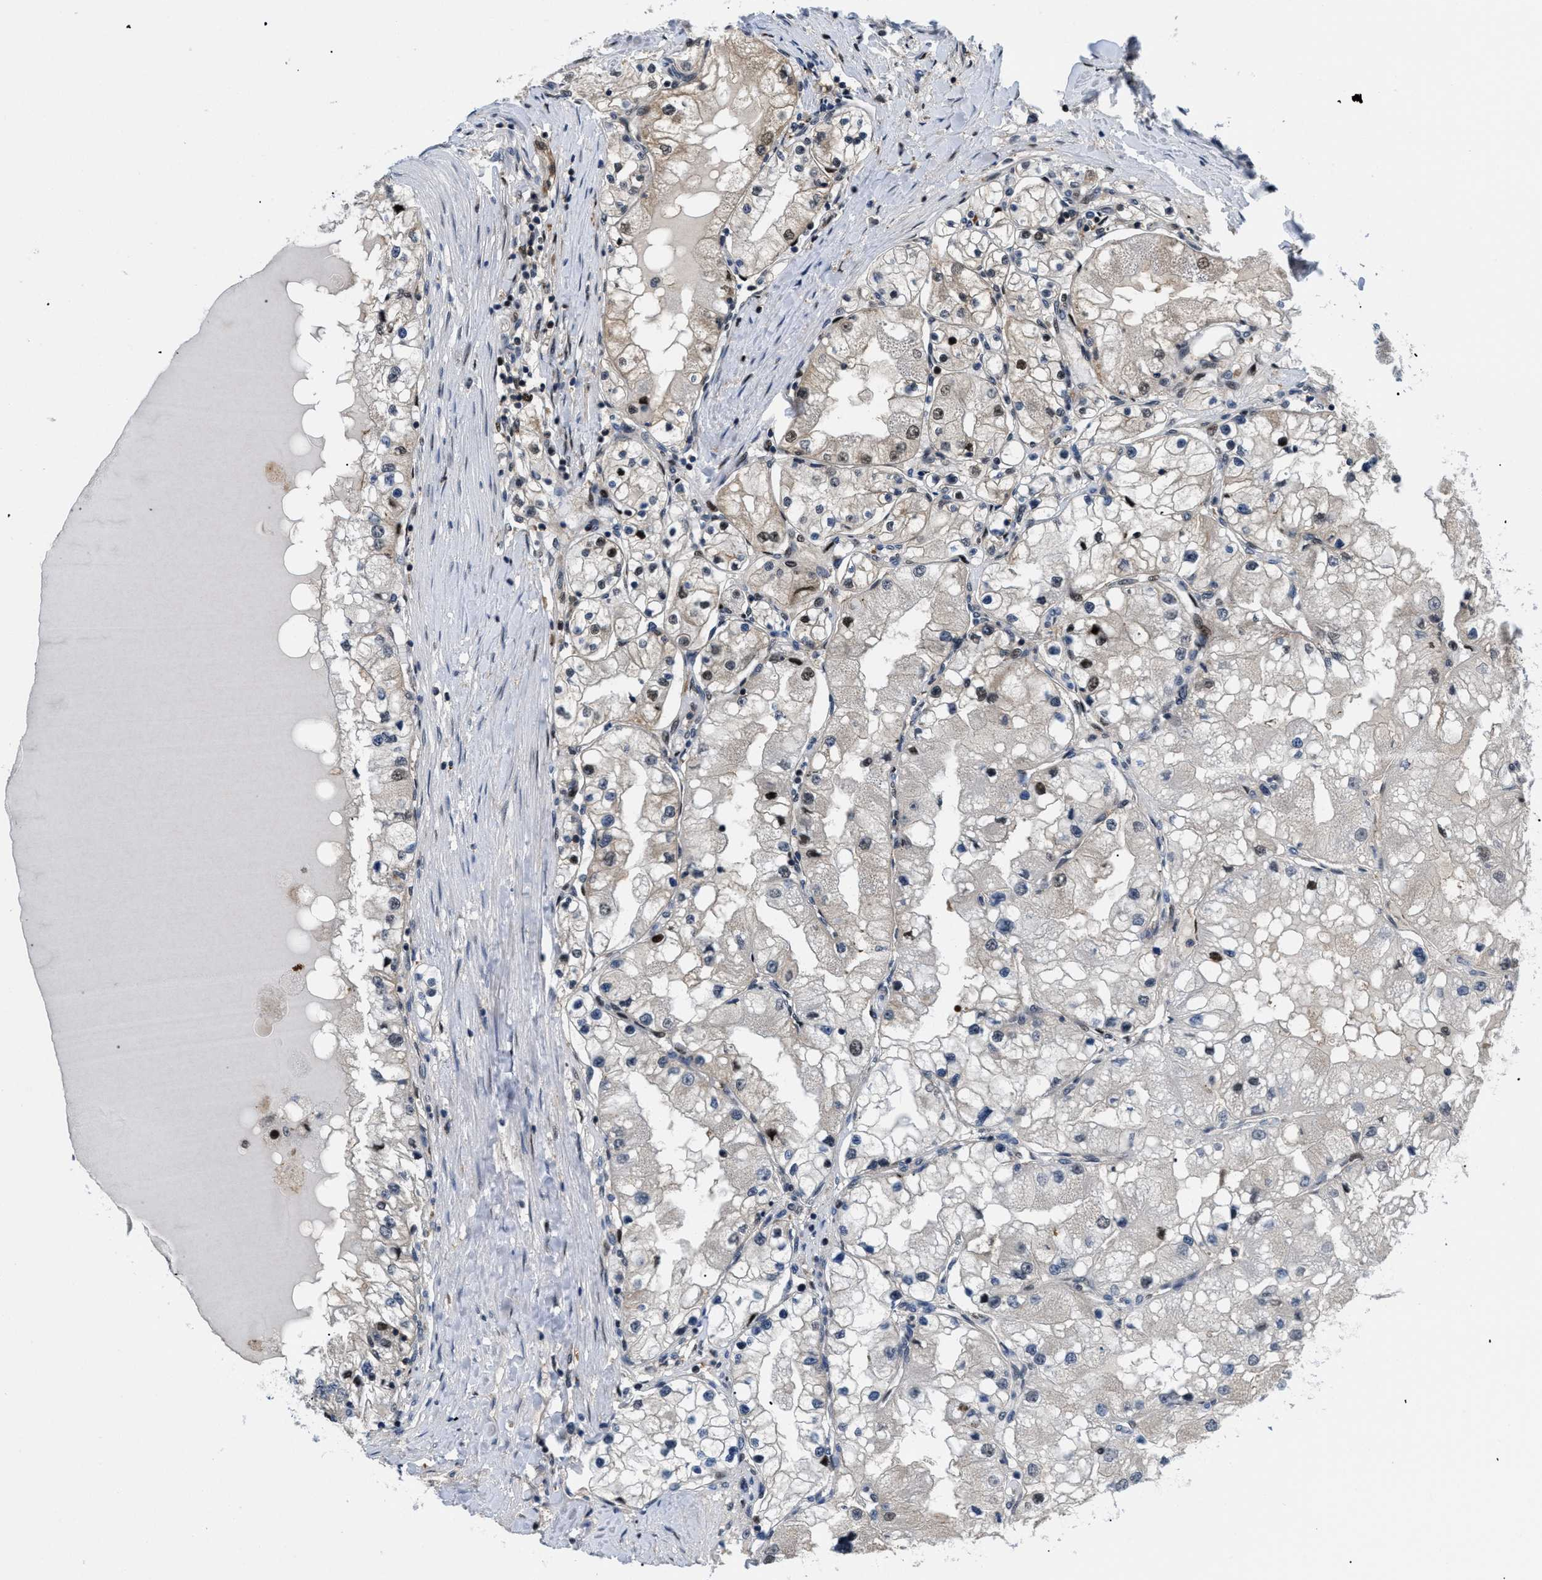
{"staining": {"intensity": "moderate", "quantity": "<25%", "location": "nuclear"}, "tissue": "renal cancer", "cell_type": "Tumor cells", "image_type": "cancer", "snomed": [{"axis": "morphology", "description": "Adenocarcinoma, NOS"}, {"axis": "topography", "description": "Kidney"}], "caption": "Renal adenocarcinoma stained with a protein marker displays moderate staining in tumor cells.", "gene": "SLC29A2", "patient": {"sex": "male", "age": 68}}